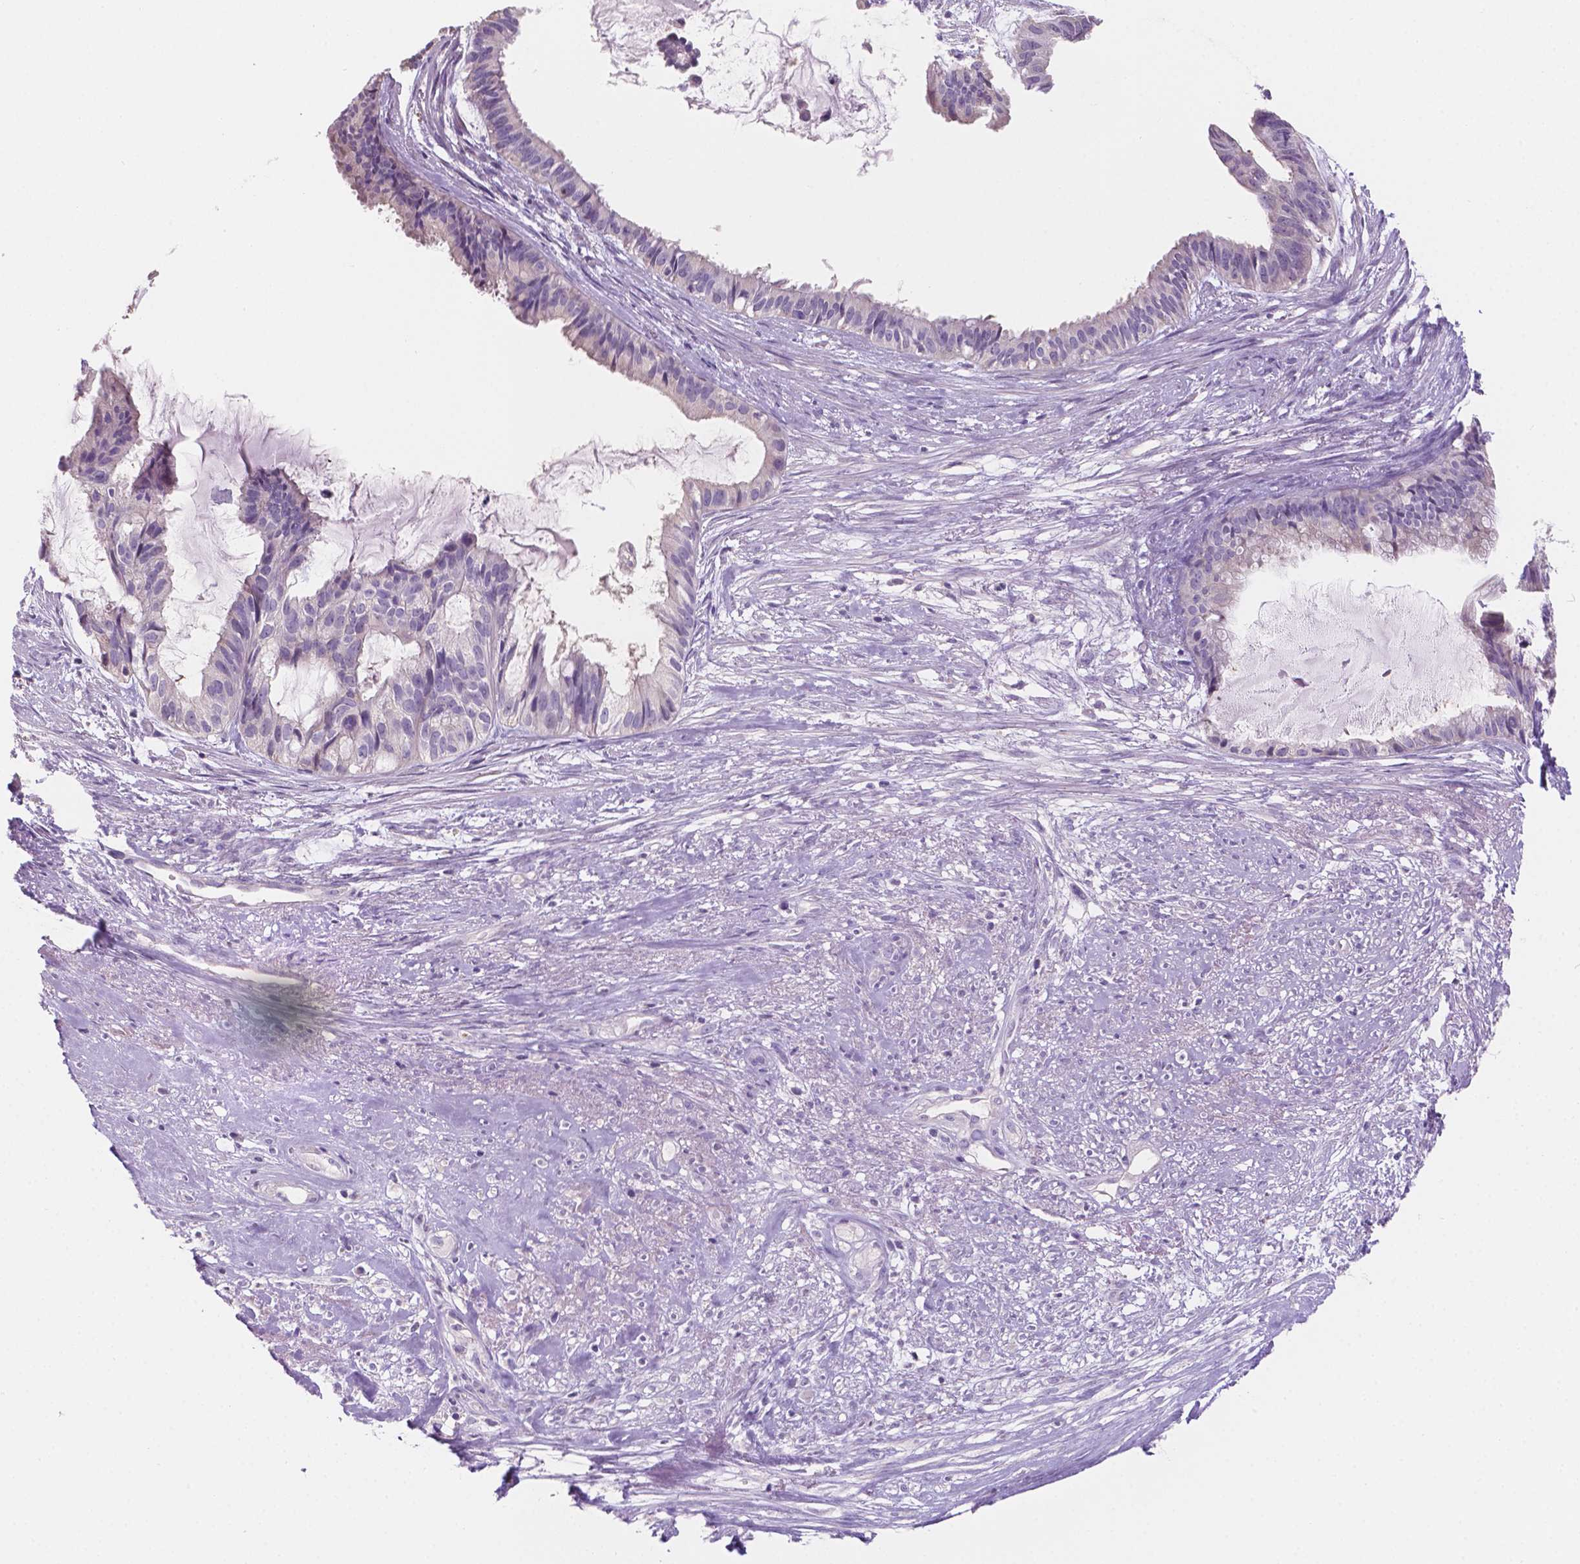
{"staining": {"intensity": "negative", "quantity": "none", "location": "none"}, "tissue": "endometrial cancer", "cell_type": "Tumor cells", "image_type": "cancer", "snomed": [{"axis": "morphology", "description": "Adenocarcinoma, NOS"}, {"axis": "topography", "description": "Endometrium"}], "caption": "IHC image of neoplastic tissue: endometrial cancer stained with DAB (3,3'-diaminobenzidine) reveals no significant protein staining in tumor cells.", "gene": "SBSN", "patient": {"sex": "female", "age": 86}}